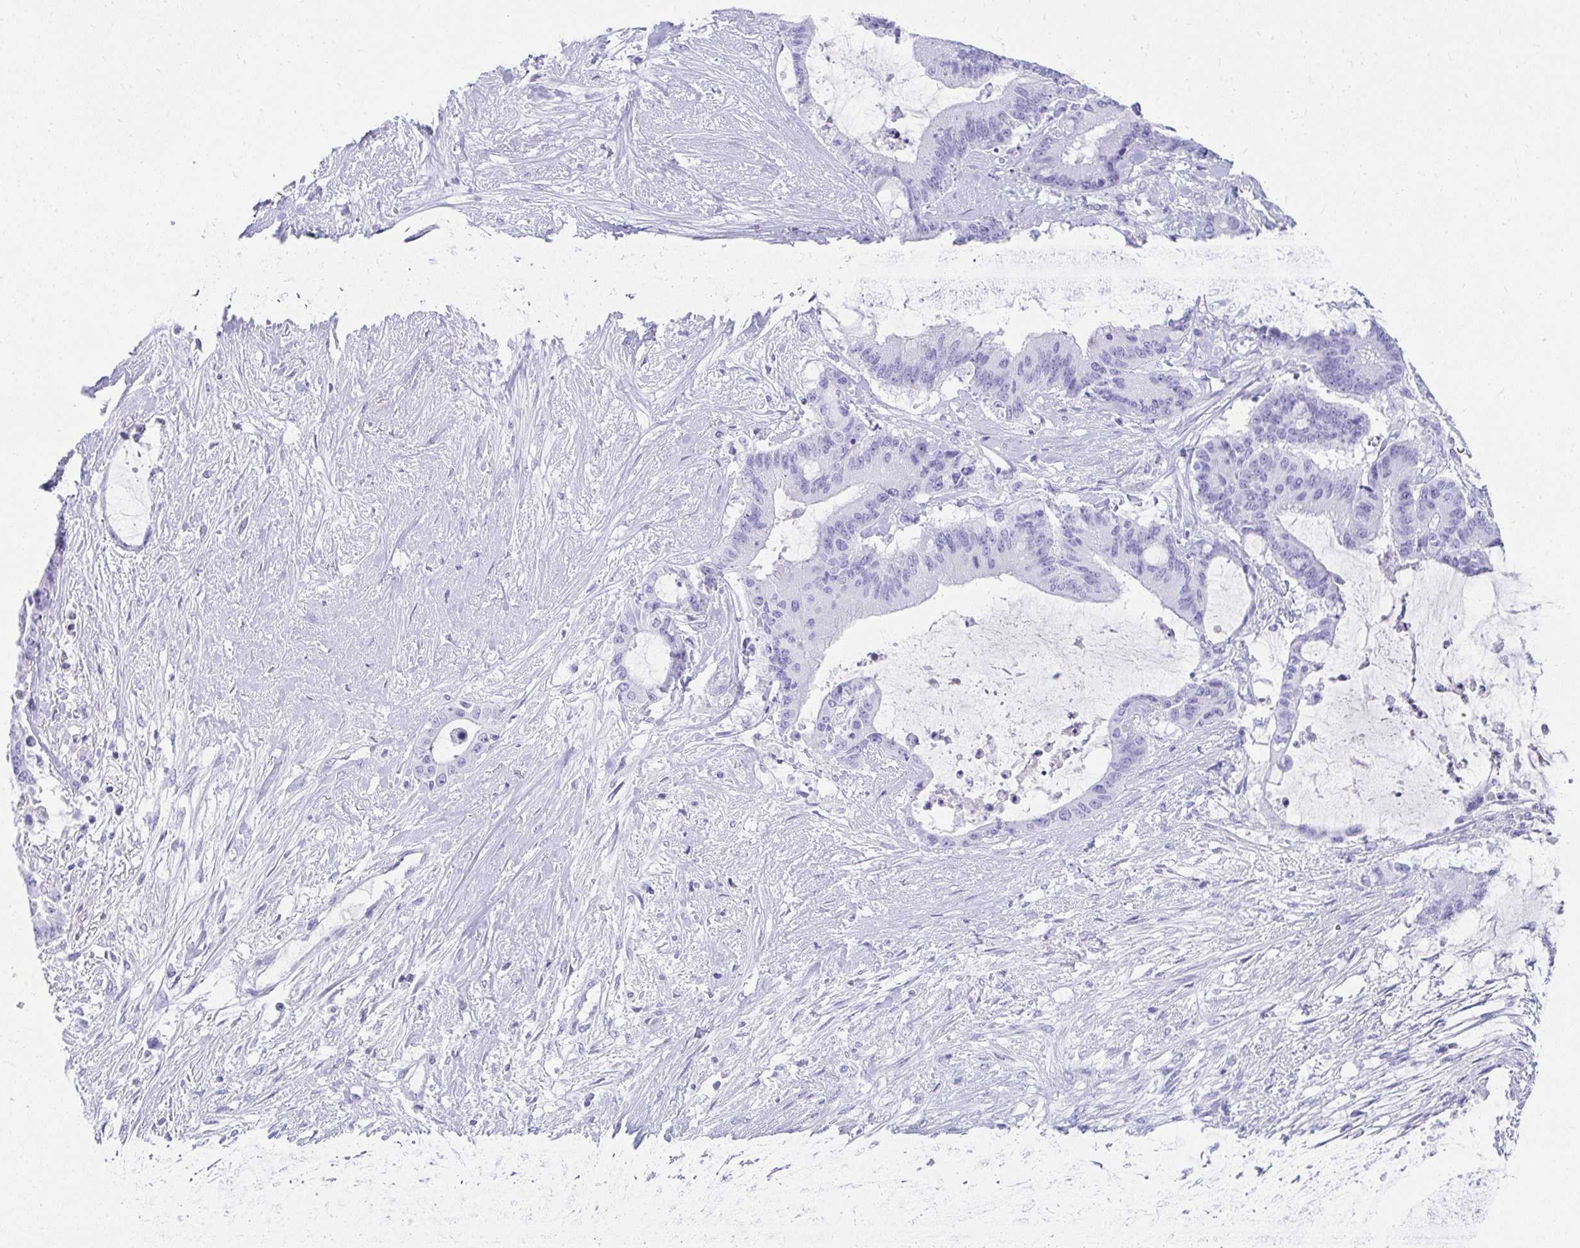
{"staining": {"intensity": "negative", "quantity": "none", "location": "none"}, "tissue": "liver cancer", "cell_type": "Tumor cells", "image_type": "cancer", "snomed": [{"axis": "morphology", "description": "Normal tissue, NOS"}, {"axis": "morphology", "description": "Cholangiocarcinoma"}, {"axis": "topography", "description": "Liver"}, {"axis": "topography", "description": "Peripheral nerve tissue"}], "caption": "An image of human cholangiocarcinoma (liver) is negative for staining in tumor cells. The staining was performed using DAB to visualize the protein expression in brown, while the nuclei were stained in blue with hematoxylin (Magnification: 20x).", "gene": "TNNT1", "patient": {"sex": "female", "age": 73}}